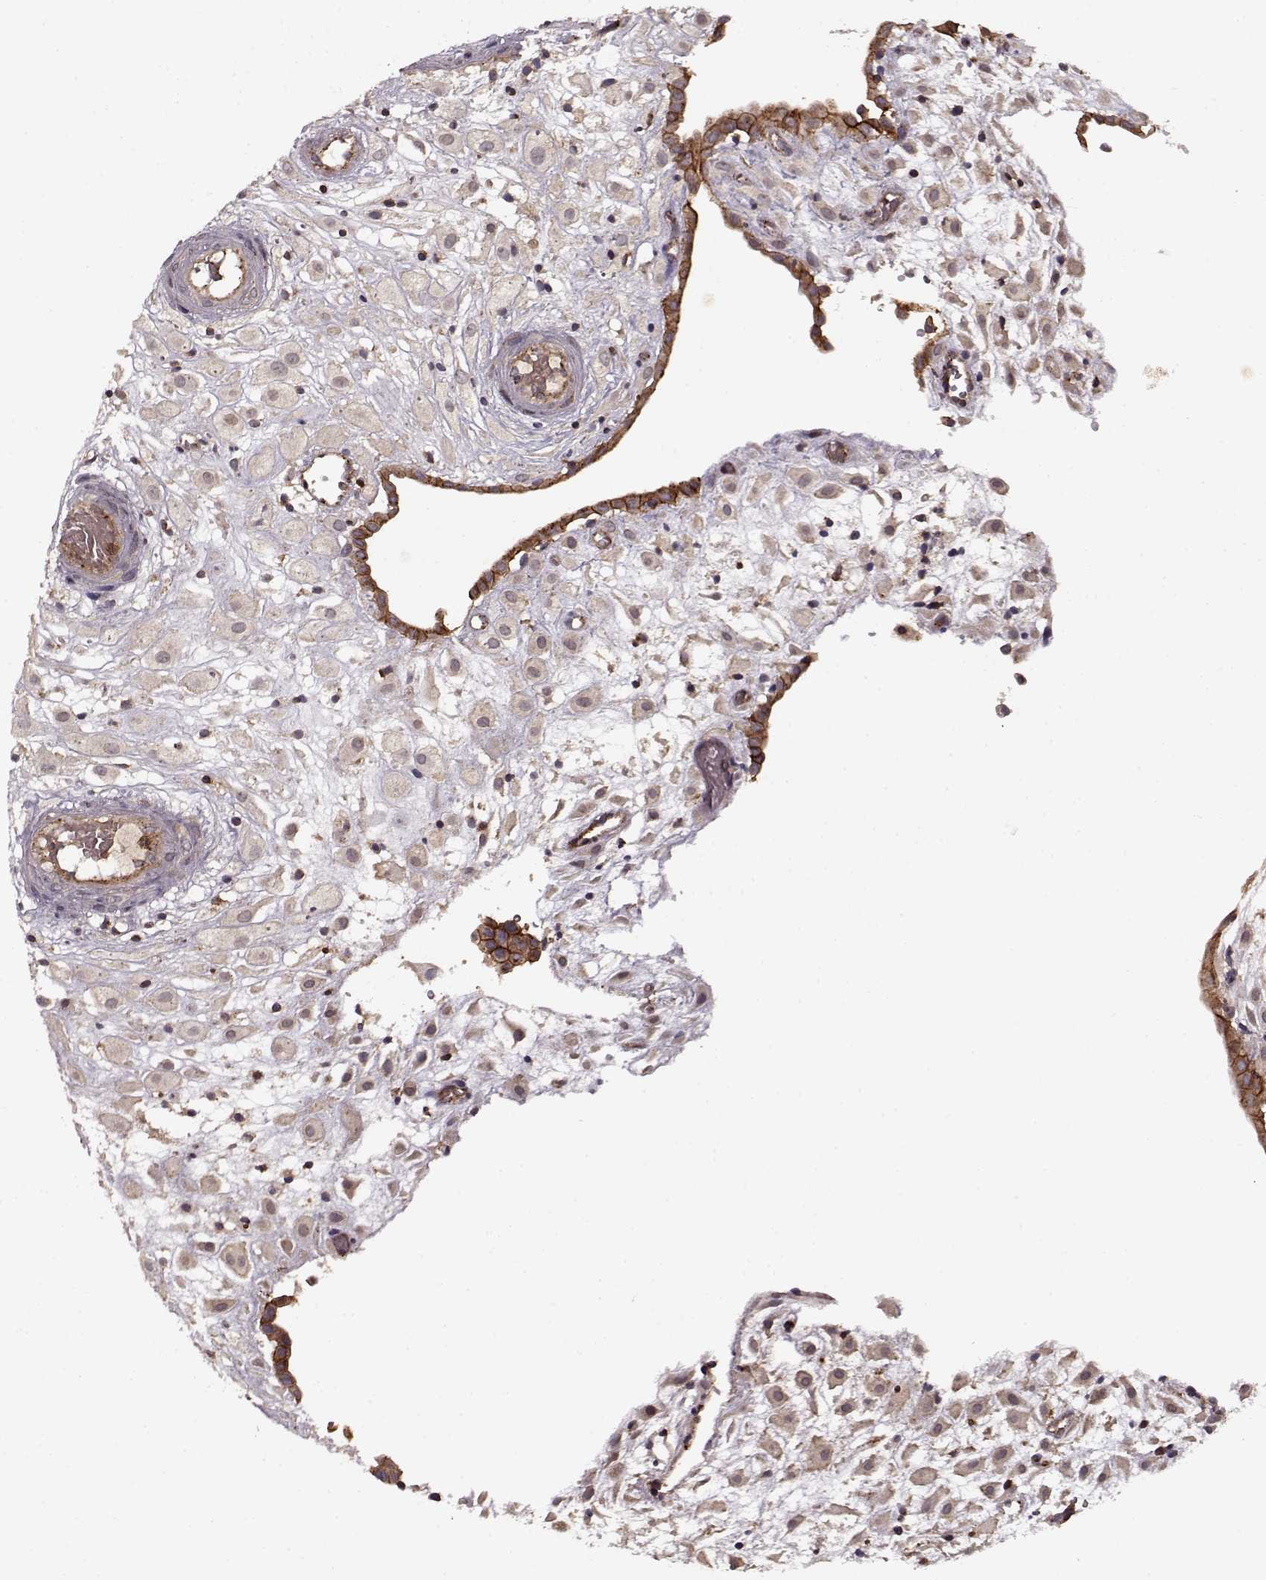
{"staining": {"intensity": "moderate", "quantity": "25%-75%", "location": "cytoplasmic/membranous"}, "tissue": "placenta", "cell_type": "Trophoblastic cells", "image_type": "normal", "snomed": [{"axis": "morphology", "description": "Normal tissue, NOS"}, {"axis": "topography", "description": "Placenta"}], "caption": "Protein expression analysis of benign placenta reveals moderate cytoplasmic/membranous positivity in about 25%-75% of trophoblastic cells. Nuclei are stained in blue.", "gene": "IFRD2", "patient": {"sex": "female", "age": 24}}